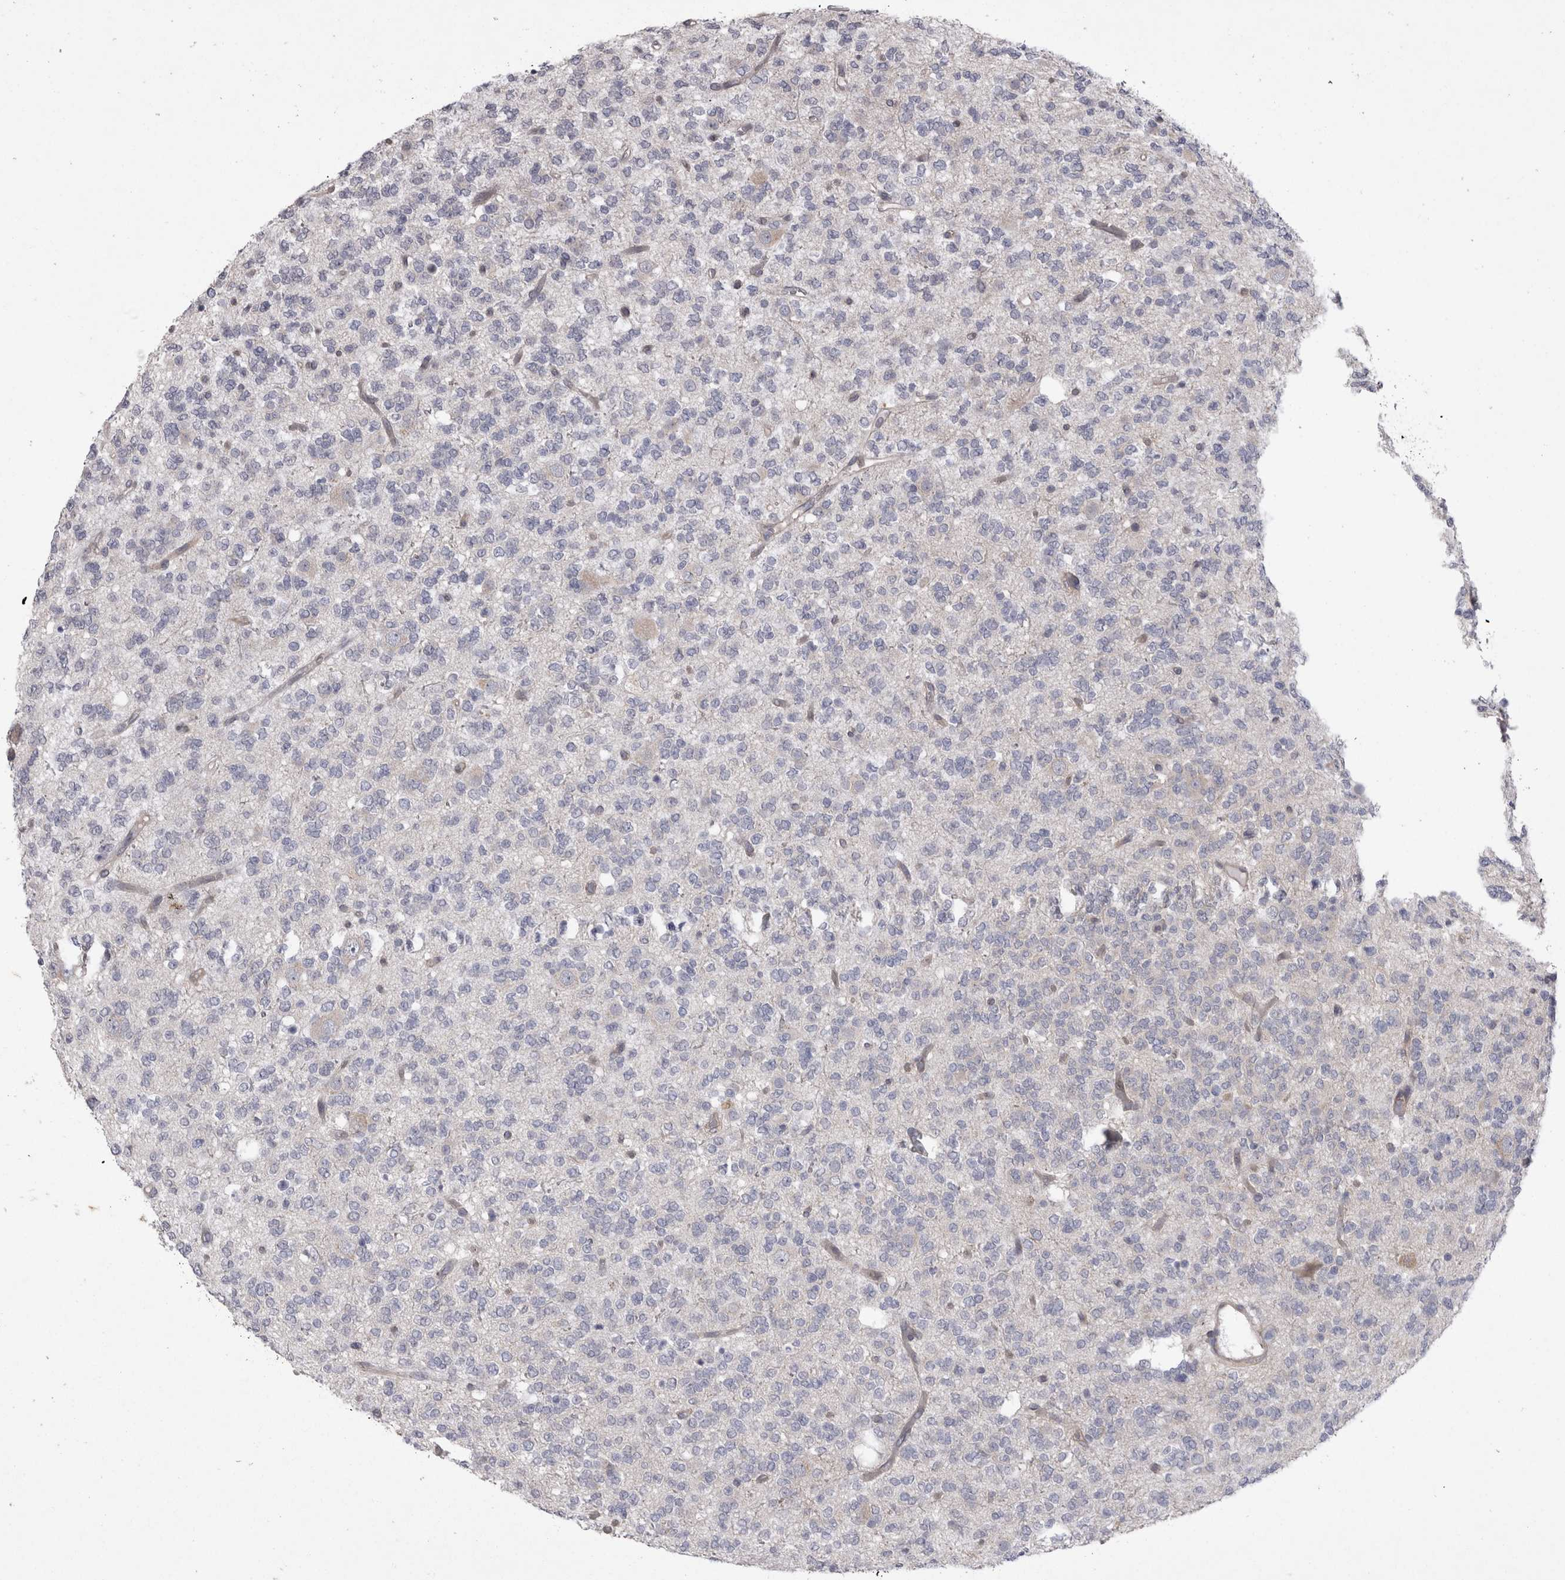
{"staining": {"intensity": "negative", "quantity": "none", "location": "none"}, "tissue": "glioma", "cell_type": "Tumor cells", "image_type": "cancer", "snomed": [{"axis": "morphology", "description": "Glioma, malignant, Low grade"}, {"axis": "topography", "description": "Brain"}], "caption": "Human malignant glioma (low-grade) stained for a protein using immunohistochemistry shows no staining in tumor cells.", "gene": "CTBS", "patient": {"sex": "male", "age": 38}}